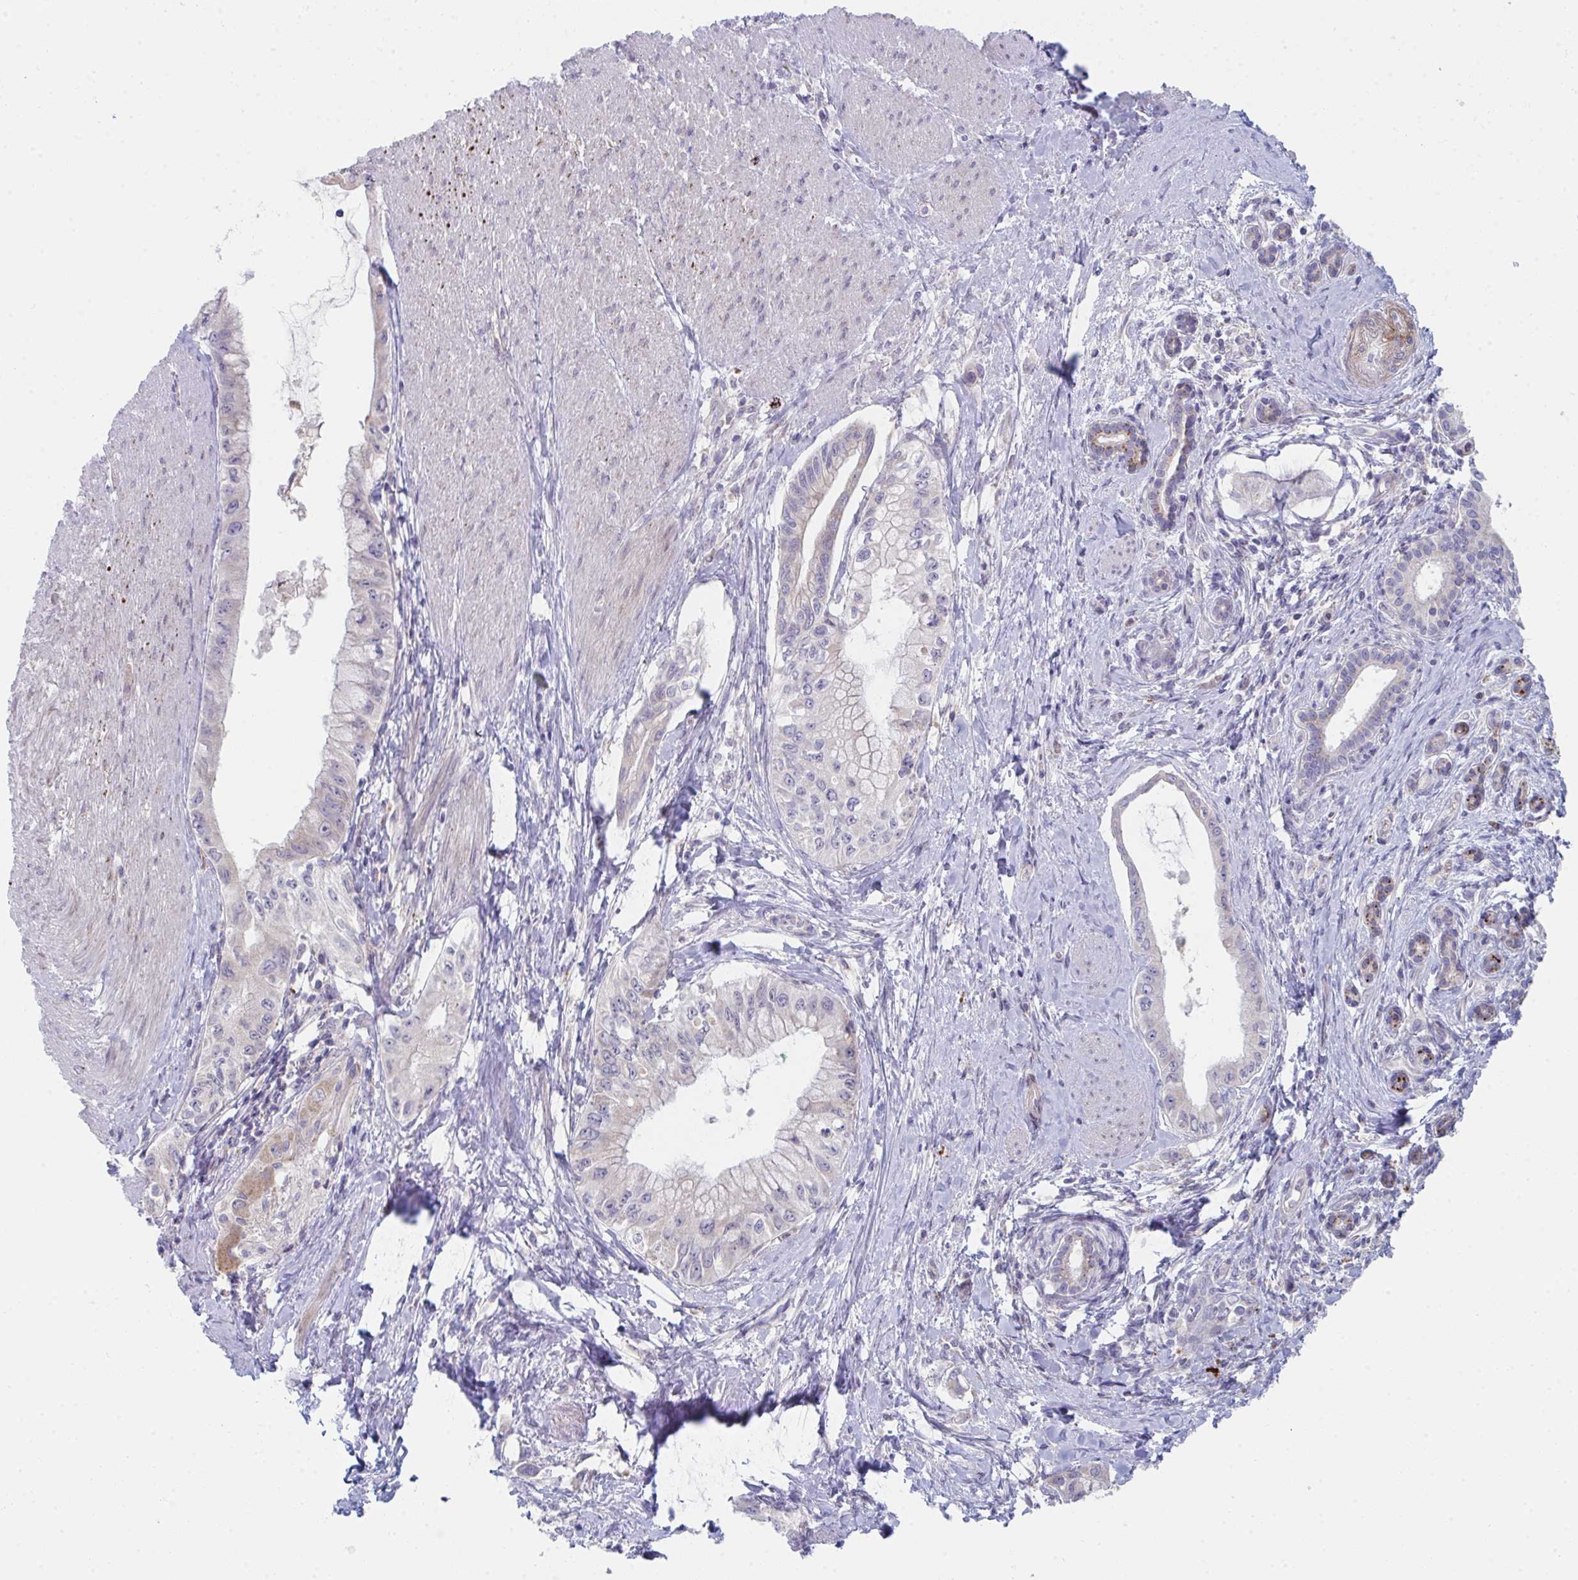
{"staining": {"intensity": "negative", "quantity": "none", "location": "none"}, "tissue": "pancreatic cancer", "cell_type": "Tumor cells", "image_type": "cancer", "snomed": [{"axis": "morphology", "description": "Adenocarcinoma, NOS"}, {"axis": "topography", "description": "Pancreas"}], "caption": "Pancreatic cancer (adenocarcinoma) was stained to show a protein in brown. There is no significant expression in tumor cells. The staining is performed using DAB (3,3'-diaminobenzidine) brown chromogen with nuclei counter-stained in using hematoxylin.", "gene": "VWDE", "patient": {"sex": "male", "age": 48}}